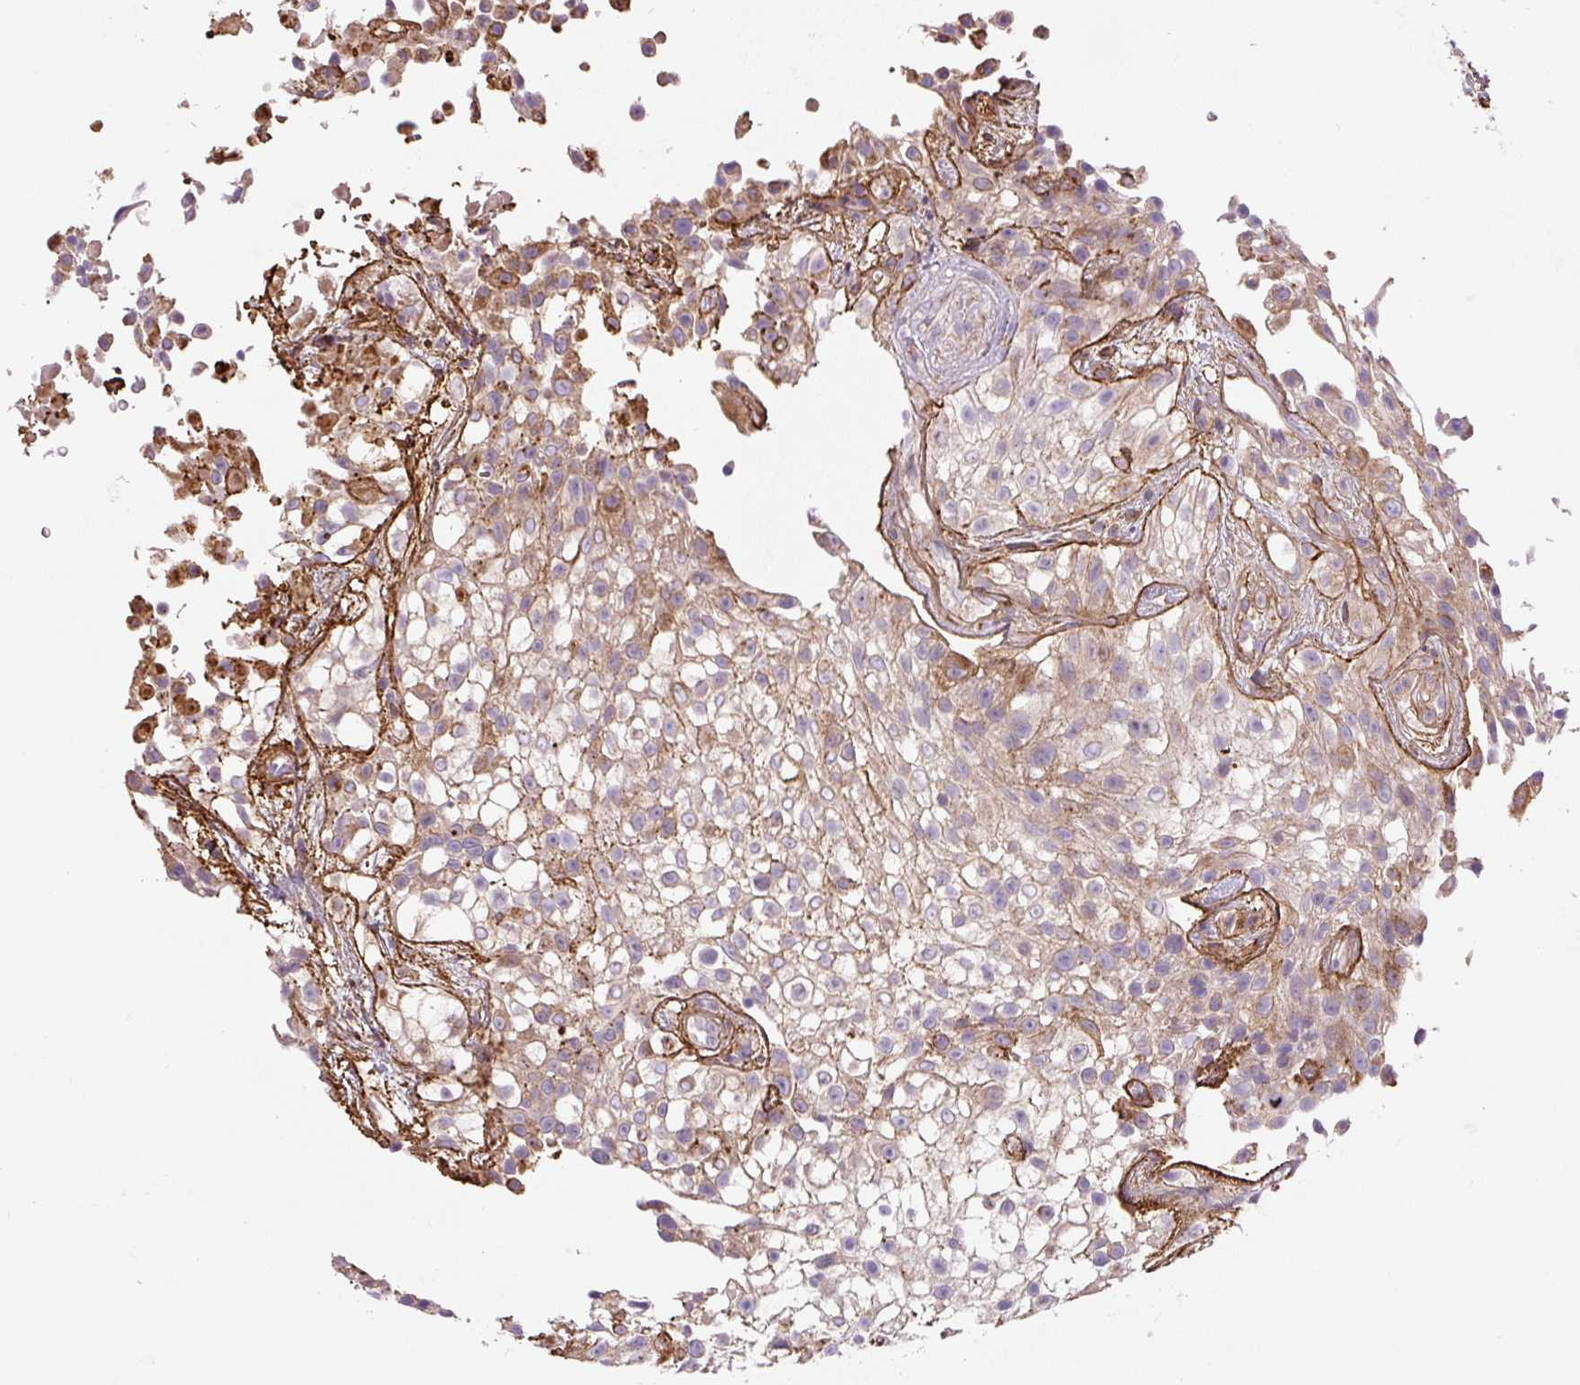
{"staining": {"intensity": "weak", "quantity": "<25%", "location": "cytoplasmic/membranous"}, "tissue": "urothelial cancer", "cell_type": "Tumor cells", "image_type": "cancer", "snomed": [{"axis": "morphology", "description": "Urothelial carcinoma, High grade"}, {"axis": "topography", "description": "Urinary bladder"}], "caption": "Urothelial cancer was stained to show a protein in brown. There is no significant staining in tumor cells.", "gene": "CCNI2", "patient": {"sex": "male", "age": 56}}